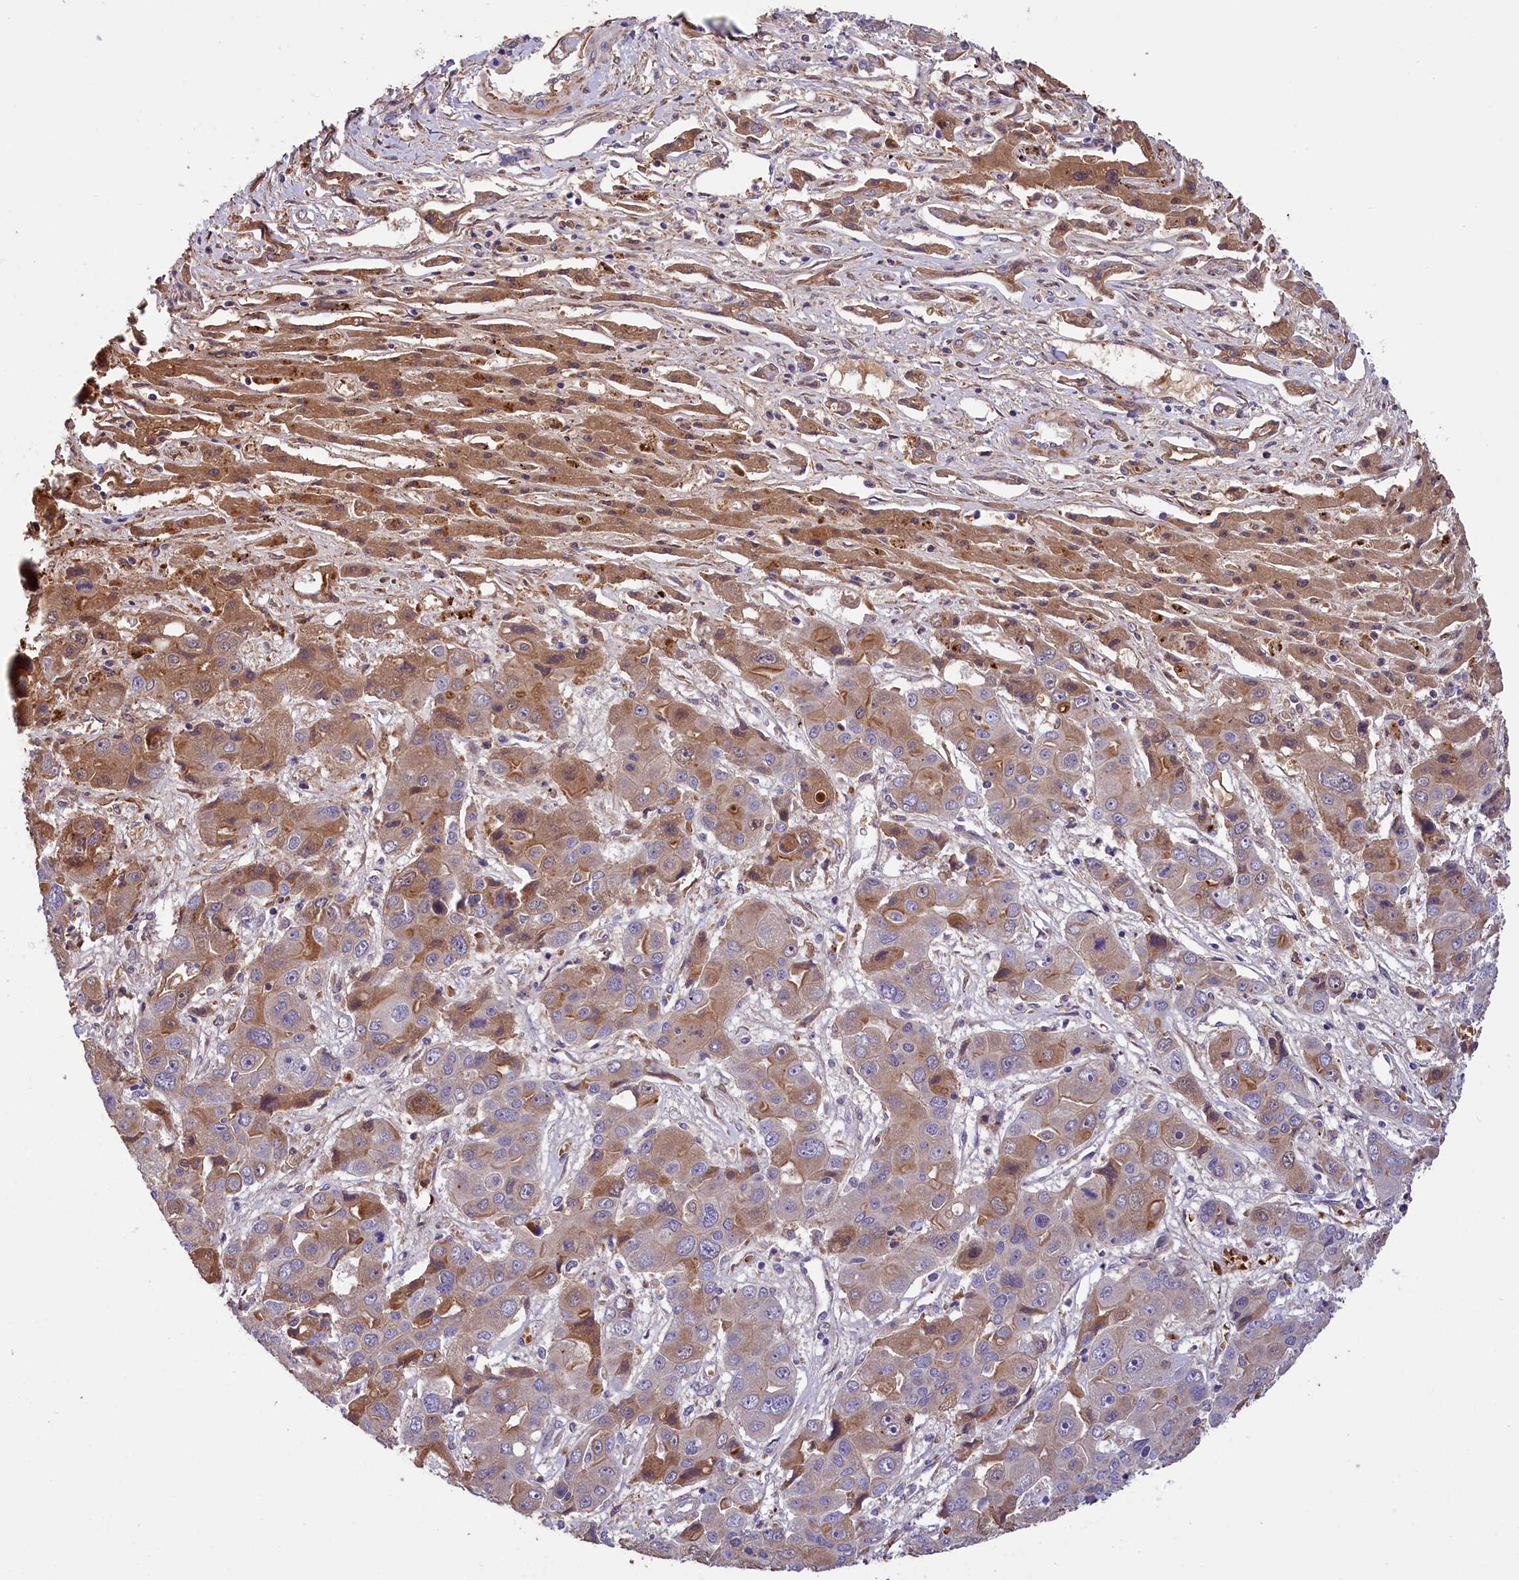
{"staining": {"intensity": "weak", "quantity": "25%-75%", "location": "cytoplasmic/membranous"}, "tissue": "liver cancer", "cell_type": "Tumor cells", "image_type": "cancer", "snomed": [{"axis": "morphology", "description": "Cholangiocarcinoma"}, {"axis": "topography", "description": "Liver"}], "caption": "Immunohistochemical staining of human liver cancer demonstrates weak cytoplasmic/membranous protein positivity in about 25%-75% of tumor cells. (brown staining indicates protein expression, while blue staining denotes nuclei).", "gene": "PHAF1", "patient": {"sex": "male", "age": 67}}